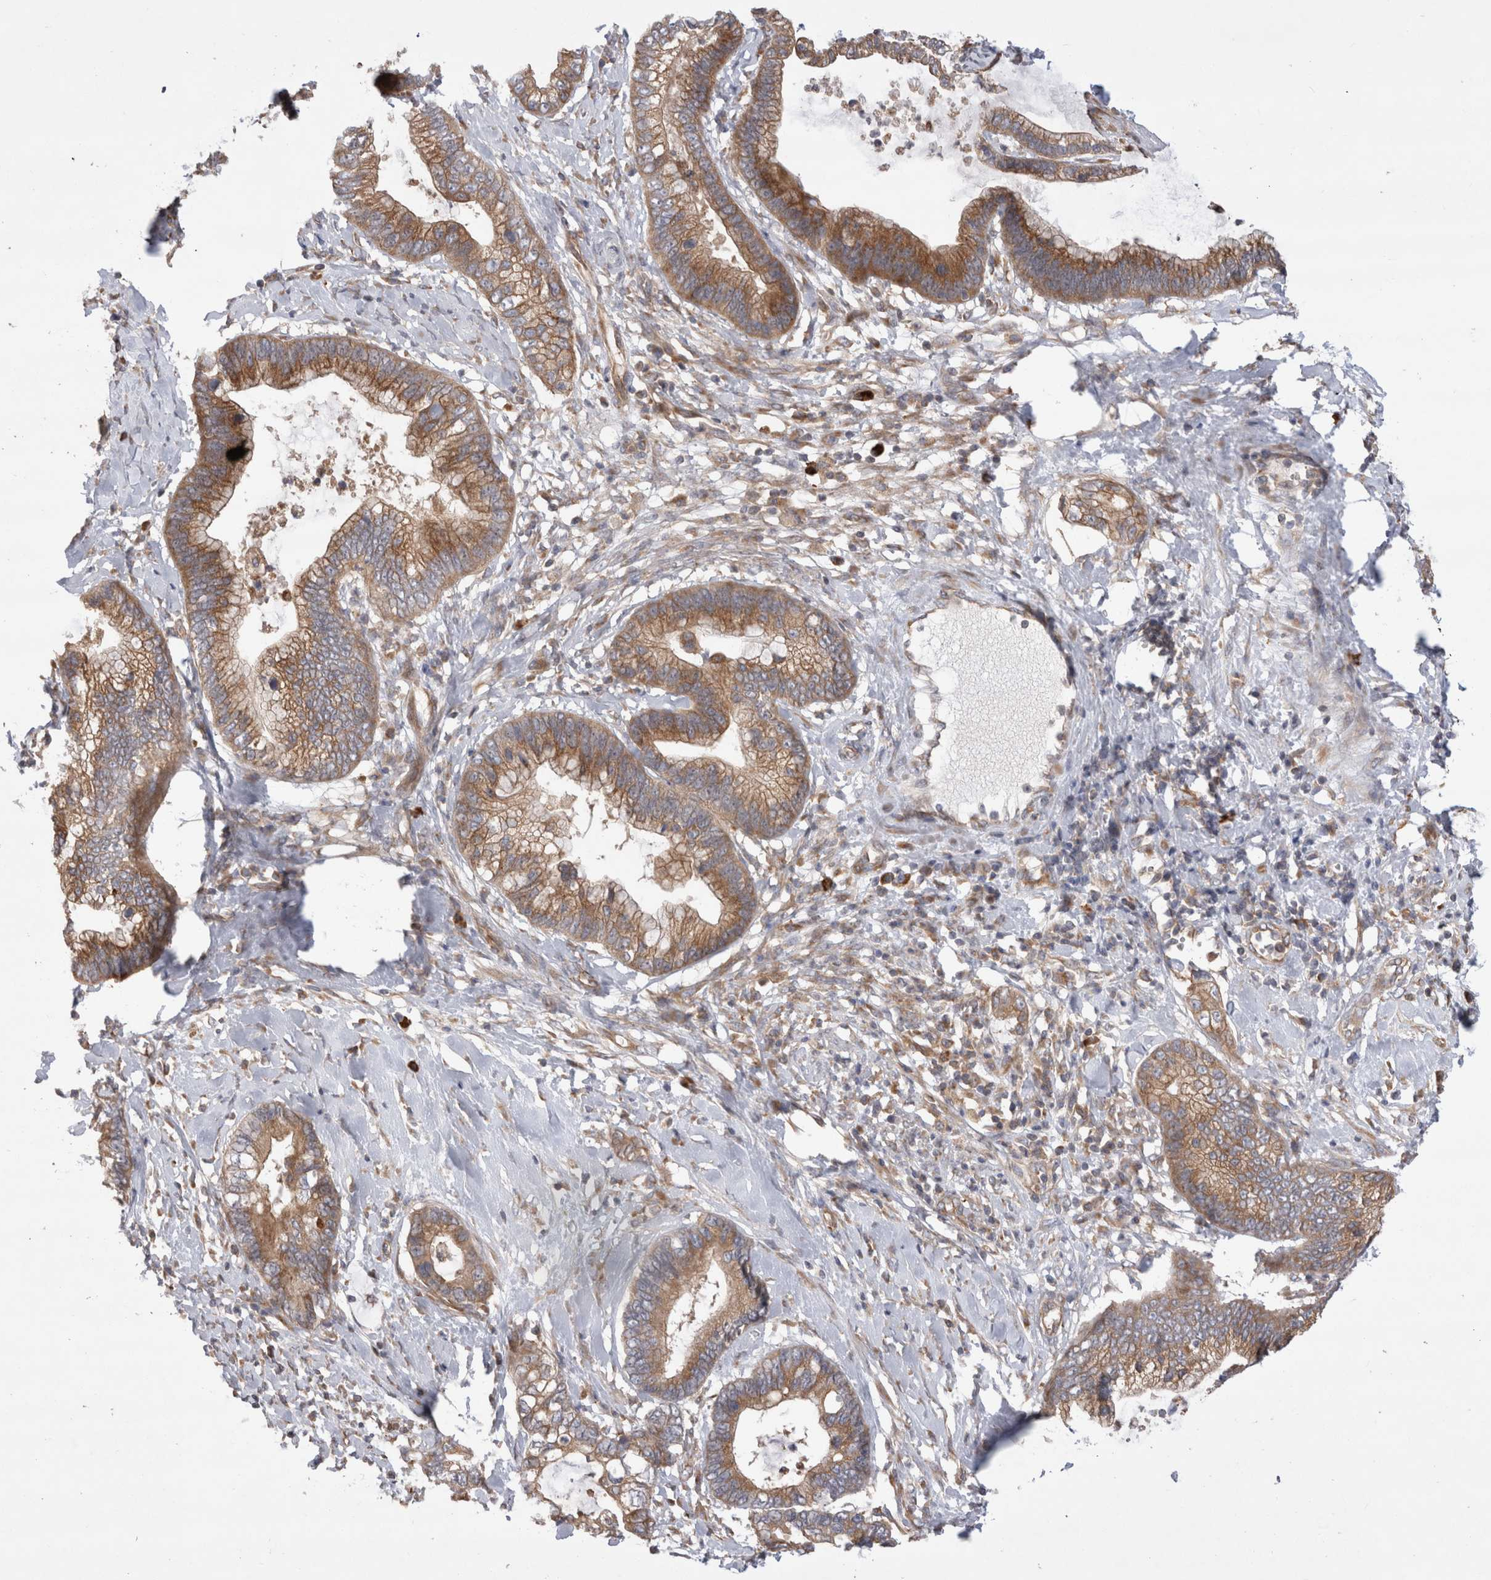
{"staining": {"intensity": "moderate", "quantity": ">75%", "location": "cytoplasmic/membranous"}, "tissue": "cervical cancer", "cell_type": "Tumor cells", "image_type": "cancer", "snomed": [{"axis": "morphology", "description": "Adenocarcinoma, NOS"}, {"axis": "topography", "description": "Cervix"}], "caption": "This micrograph demonstrates IHC staining of cervical cancer, with medium moderate cytoplasmic/membranous positivity in approximately >75% of tumor cells.", "gene": "PDCD10", "patient": {"sex": "female", "age": 44}}